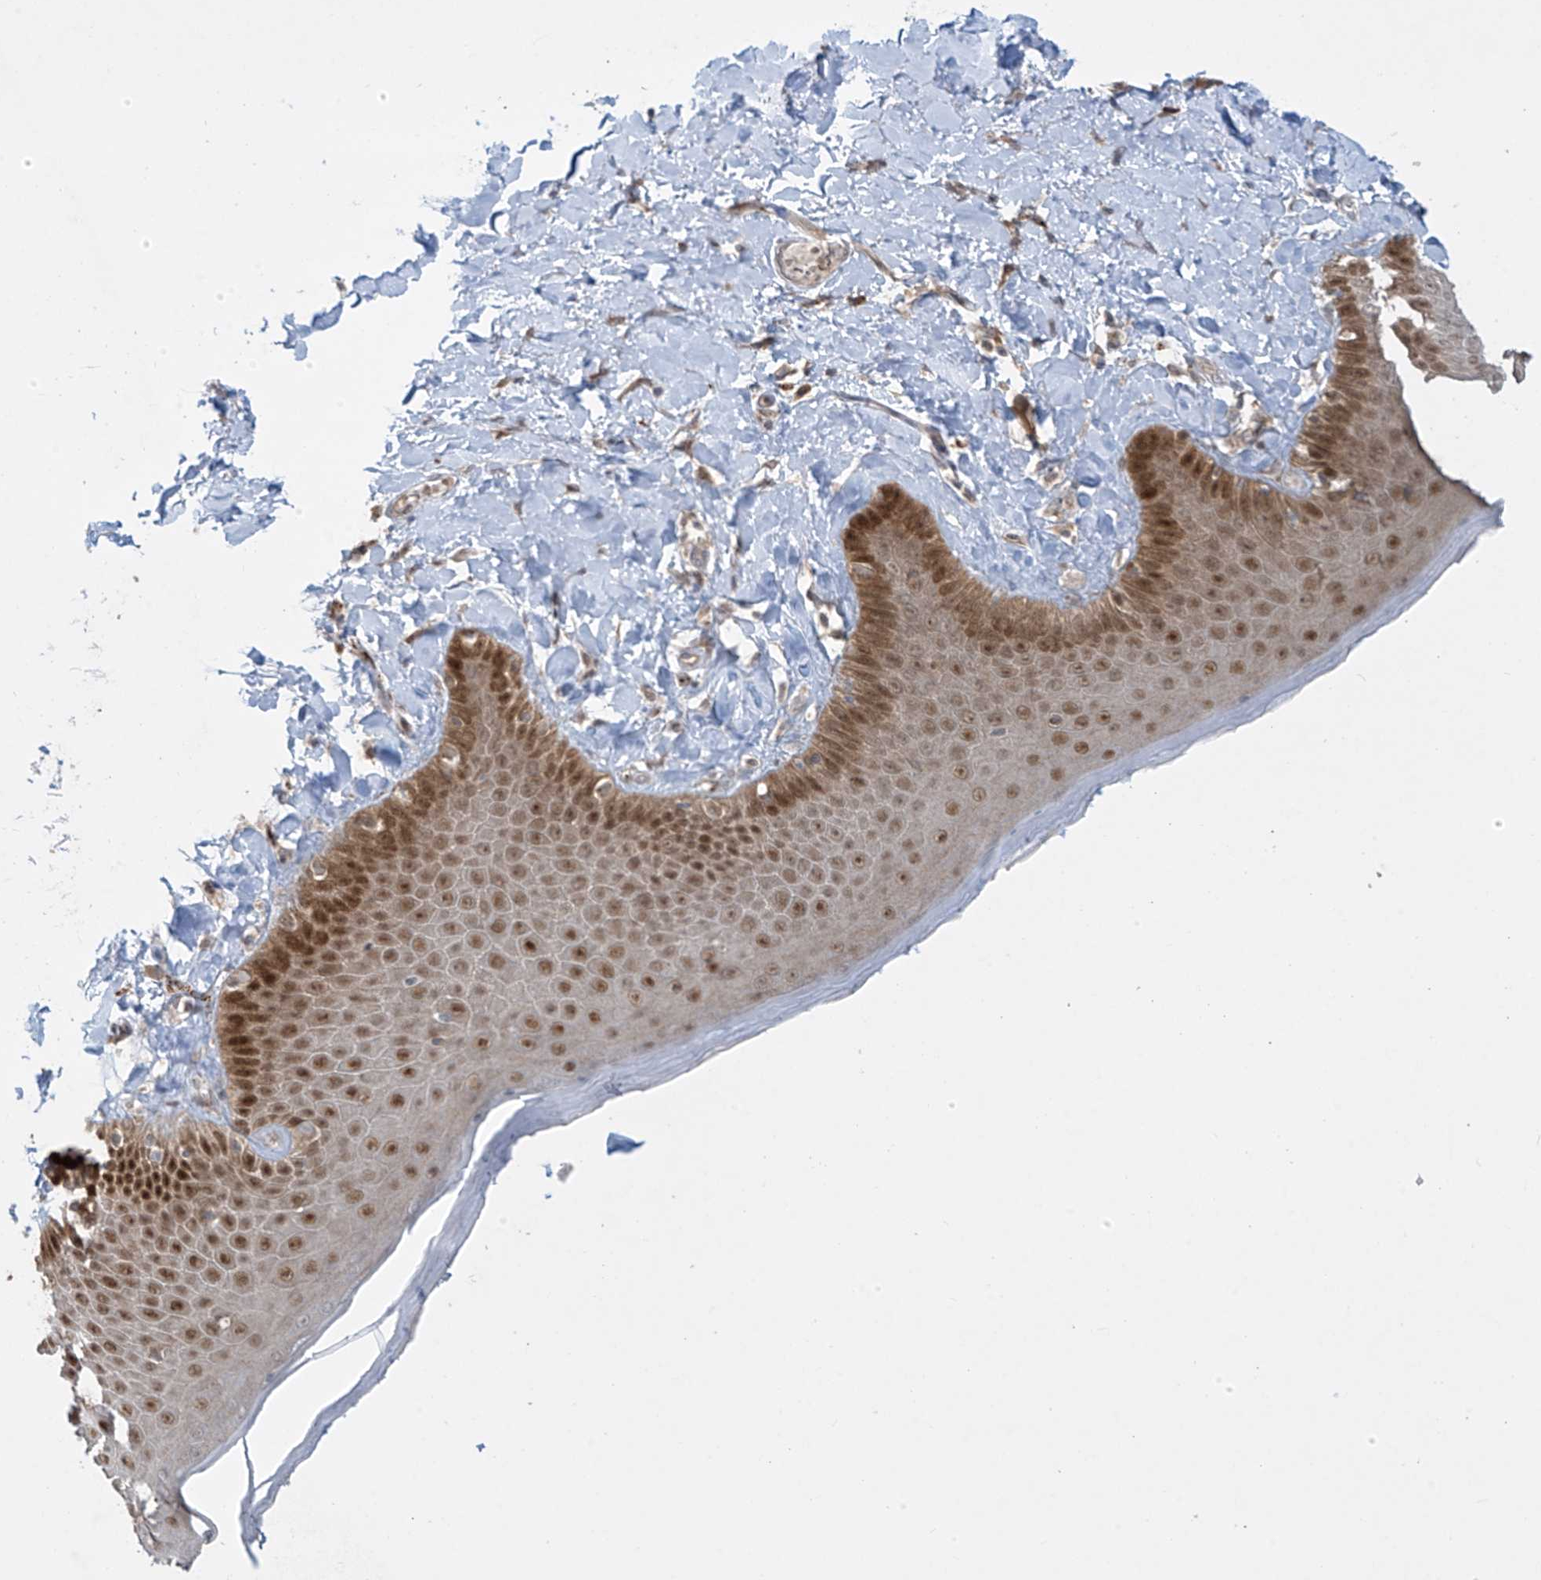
{"staining": {"intensity": "strong", "quantity": "<25%", "location": "nuclear"}, "tissue": "skin", "cell_type": "Epidermal cells", "image_type": "normal", "snomed": [{"axis": "morphology", "description": "Normal tissue, NOS"}, {"axis": "topography", "description": "Anal"}], "caption": "Strong nuclear staining for a protein is seen in approximately <25% of epidermal cells of unremarkable skin using IHC.", "gene": "PPAT", "patient": {"sex": "male", "age": 69}}